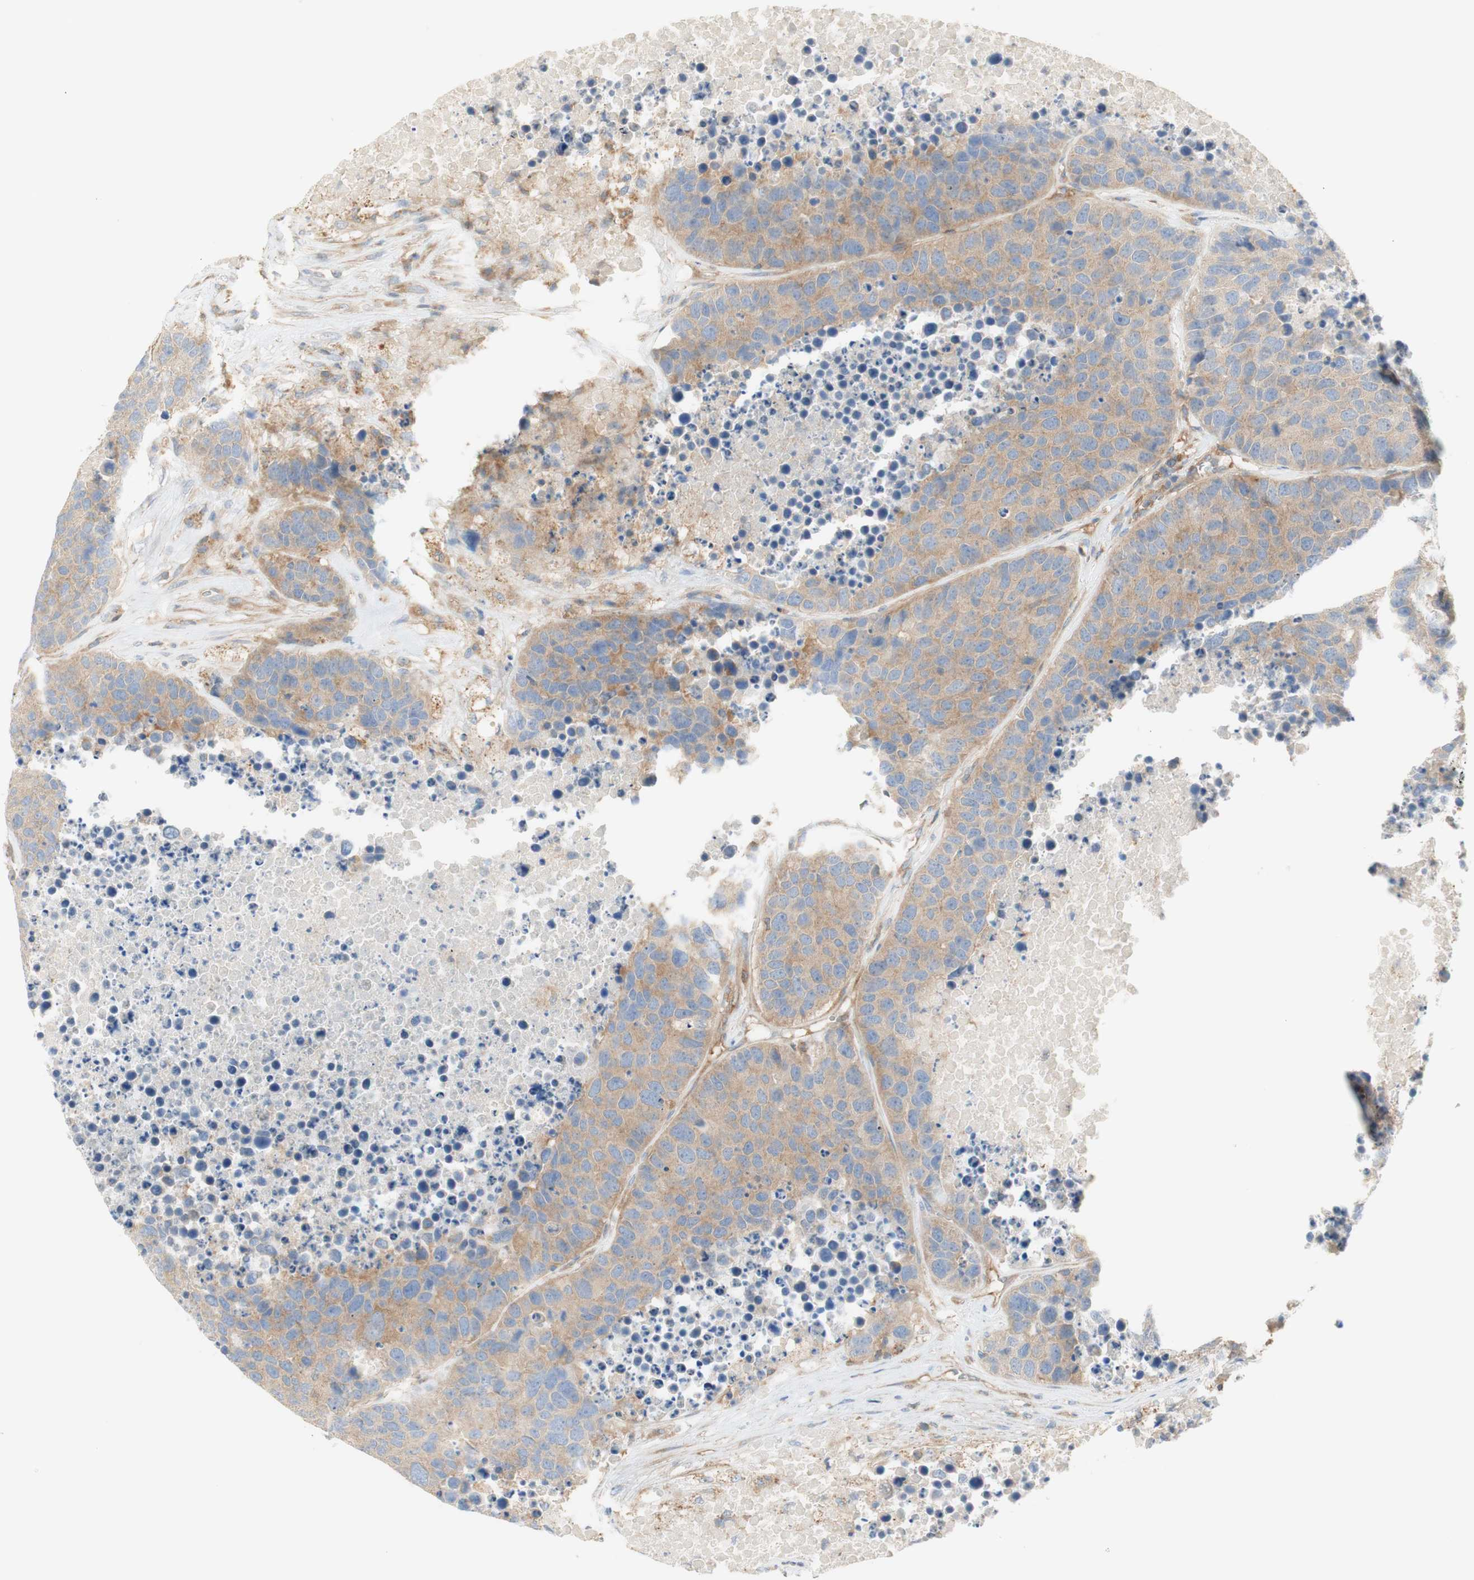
{"staining": {"intensity": "moderate", "quantity": ">75%", "location": "cytoplasmic/membranous"}, "tissue": "carcinoid", "cell_type": "Tumor cells", "image_type": "cancer", "snomed": [{"axis": "morphology", "description": "Carcinoid, malignant, NOS"}, {"axis": "topography", "description": "Lung"}], "caption": "Protein positivity by immunohistochemistry shows moderate cytoplasmic/membranous expression in approximately >75% of tumor cells in carcinoid.", "gene": "IKBKG", "patient": {"sex": "male", "age": 60}}